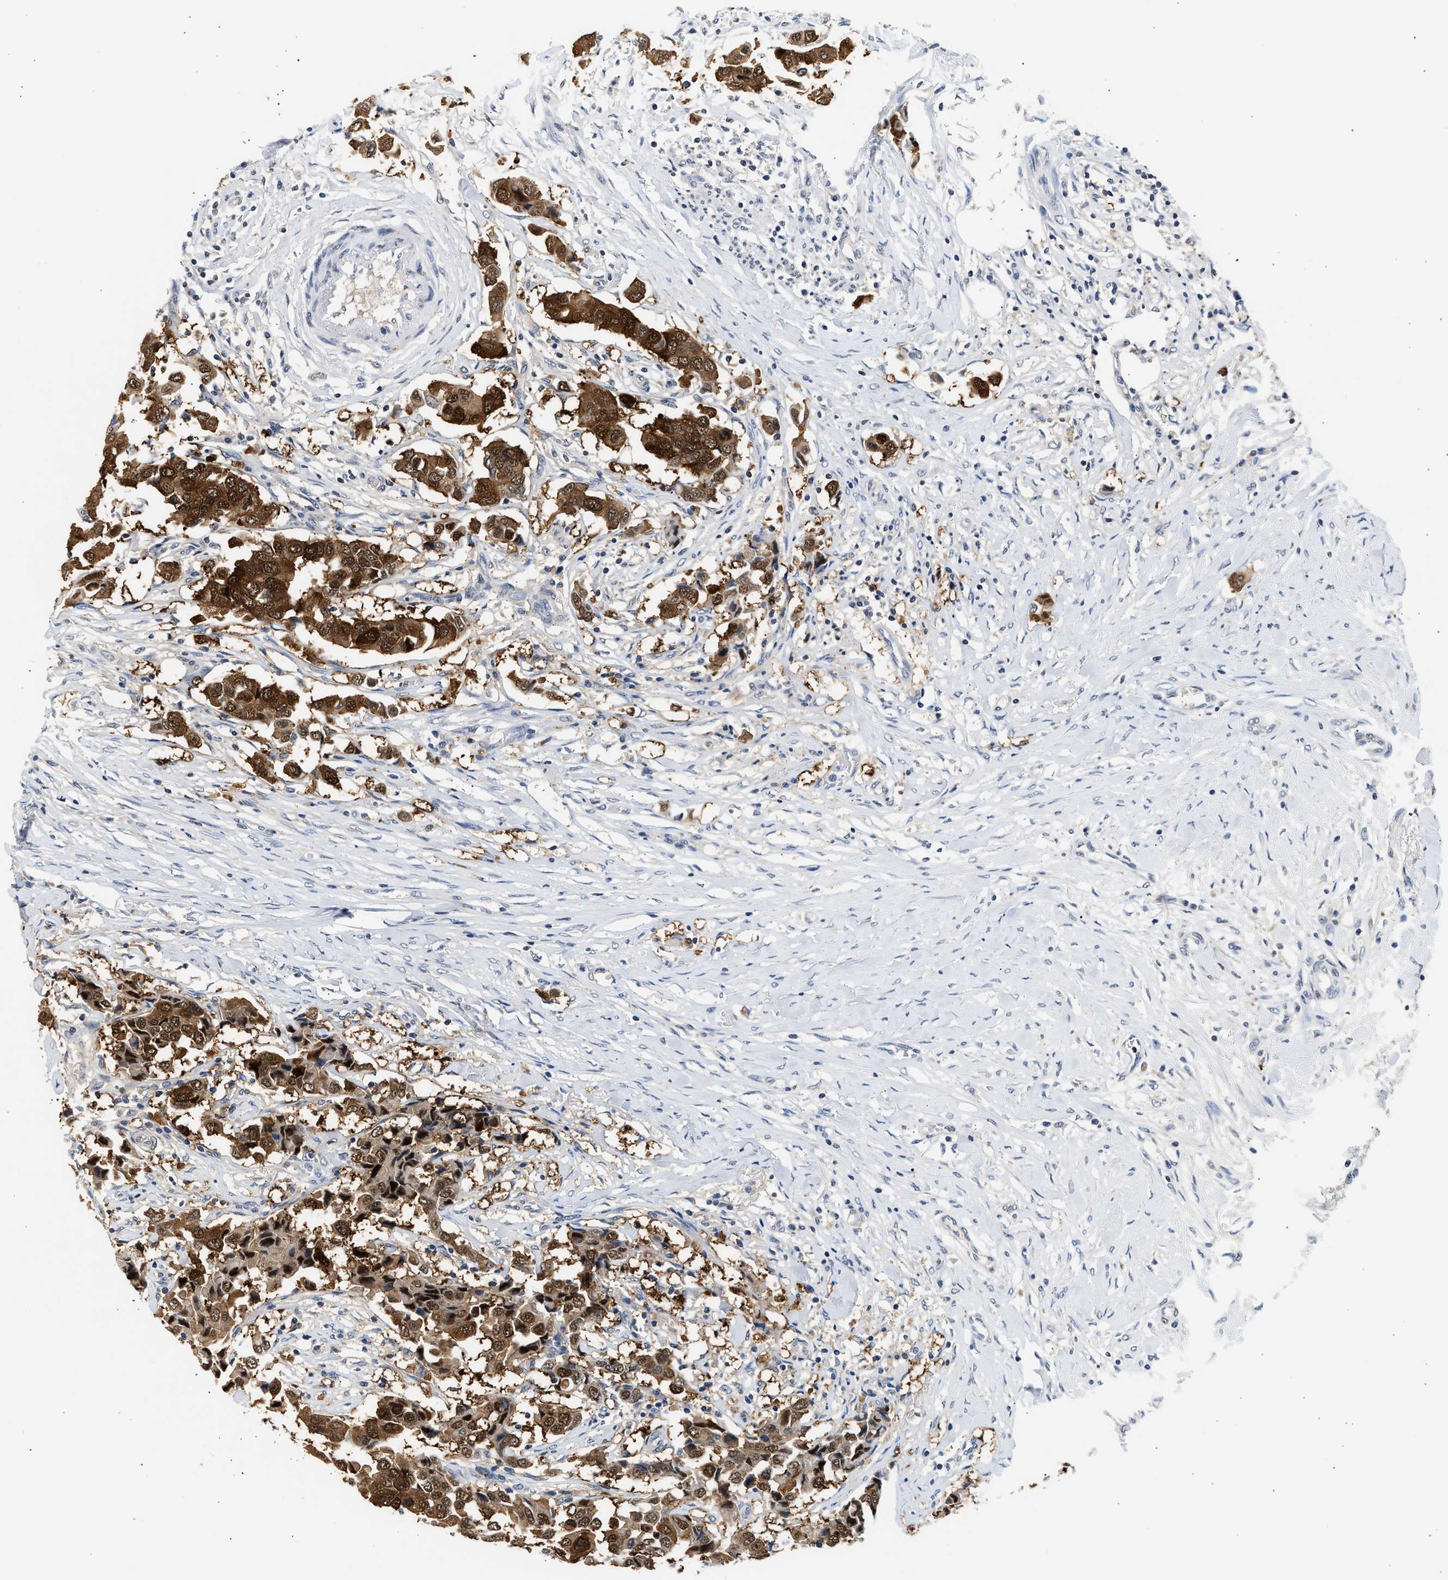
{"staining": {"intensity": "strong", "quantity": ">75%", "location": "cytoplasmic/membranous,nuclear"}, "tissue": "breast cancer", "cell_type": "Tumor cells", "image_type": "cancer", "snomed": [{"axis": "morphology", "description": "Duct carcinoma"}, {"axis": "topography", "description": "Breast"}], "caption": "Human invasive ductal carcinoma (breast) stained with a brown dye exhibits strong cytoplasmic/membranous and nuclear positive expression in about >75% of tumor cells.", "gene": "PPM1L", "patient": {"sex": "female", "age": 80}}